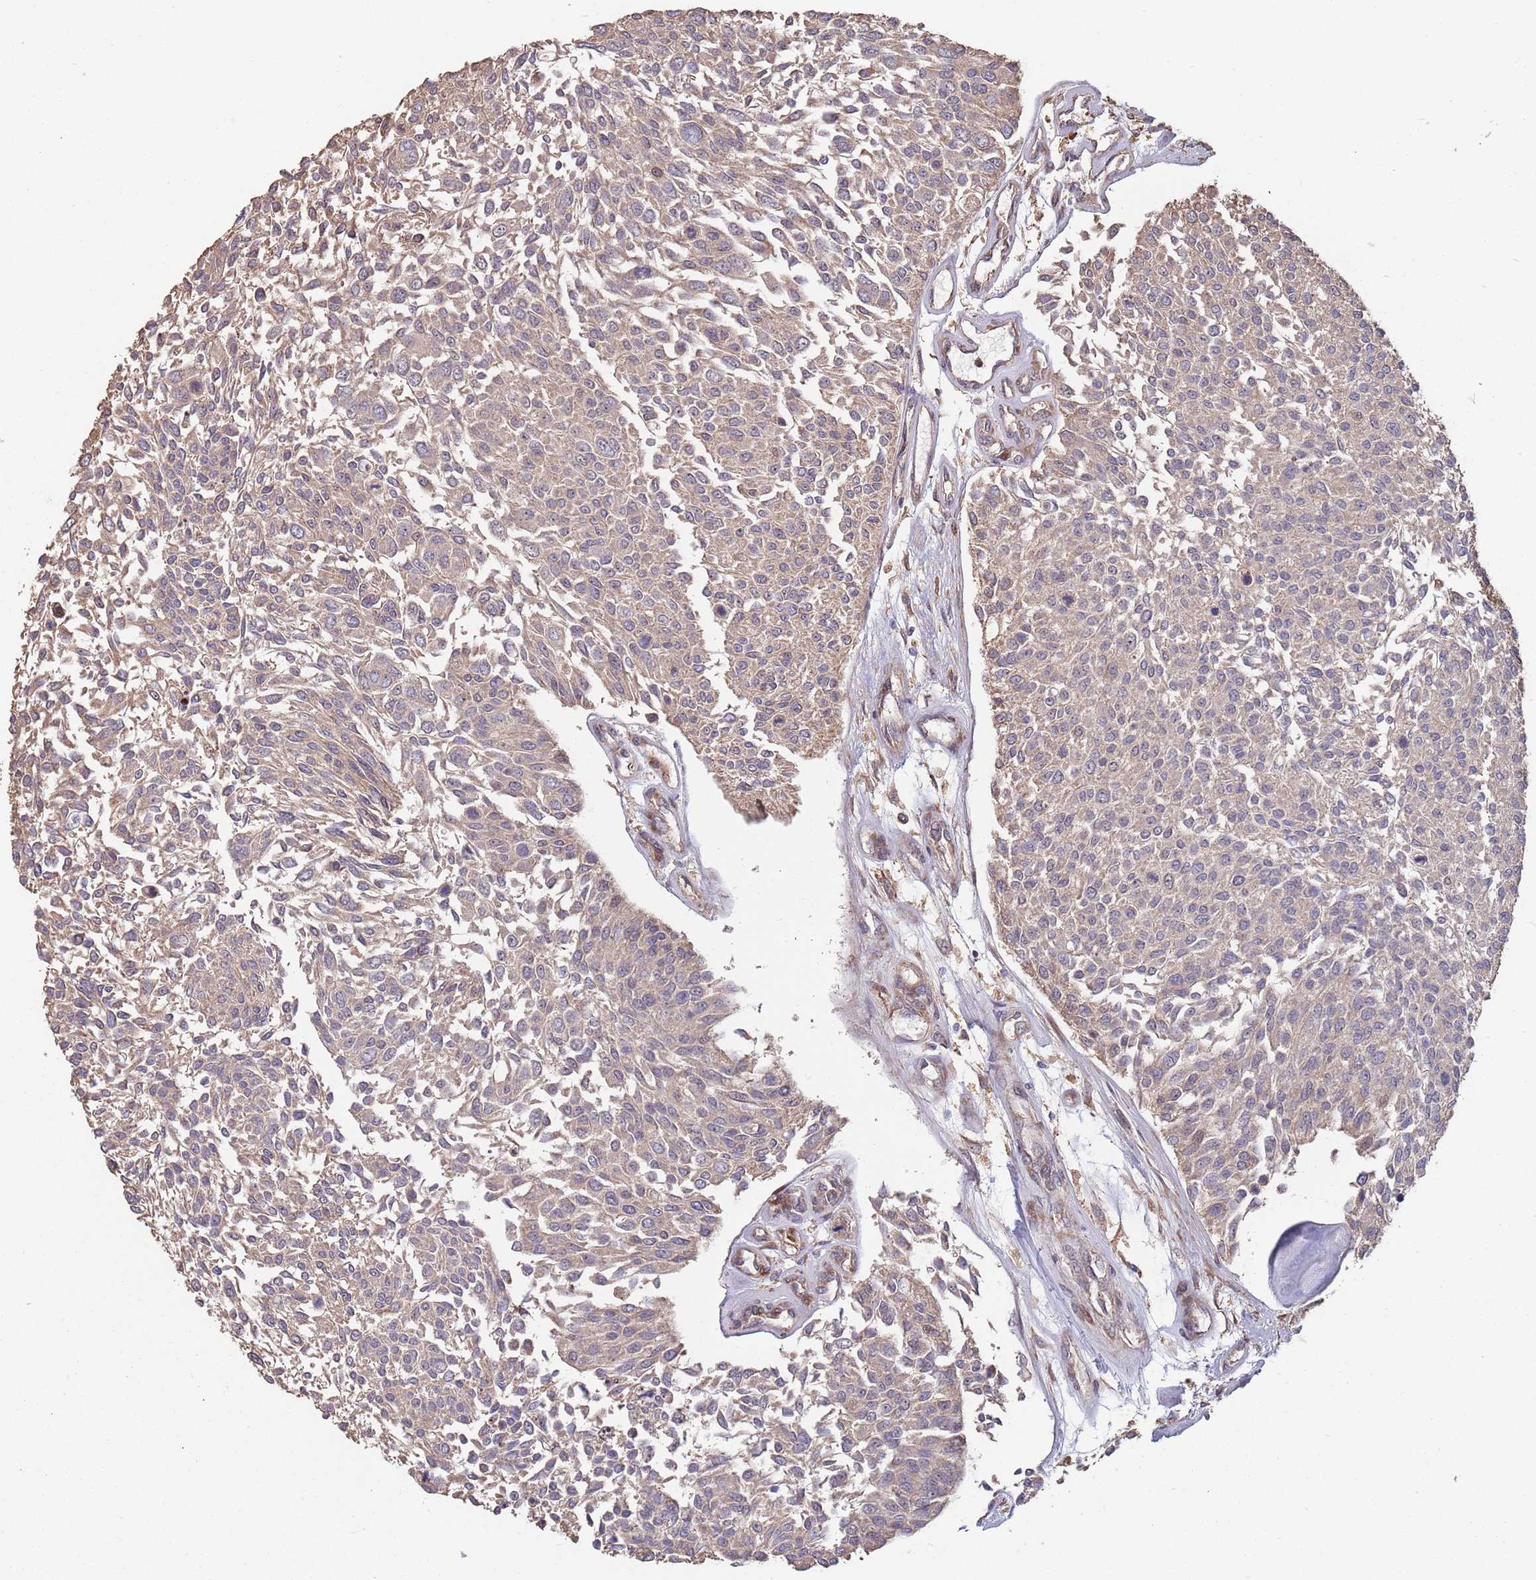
{"staining": {"intensity": "weak", "quantity": "<25%", "location": "cytoplasmic/membranous"}, "tissue": "urothelial cancer", "cell_type": "Tumor cells", "image_type": "cancer", "snomed": [{"axis": "morphology", "description": "Urothelial carcinoma, NOS"}, {"axis": "topography", "description": "Urinary bladder"}], "caption": "IHC image of transitional cell carcinoma stained for a protein (brown), which displays no staining in tumor cells.", "gene": "ZNF428", "patient": {"sex": "male", "age": 55}}